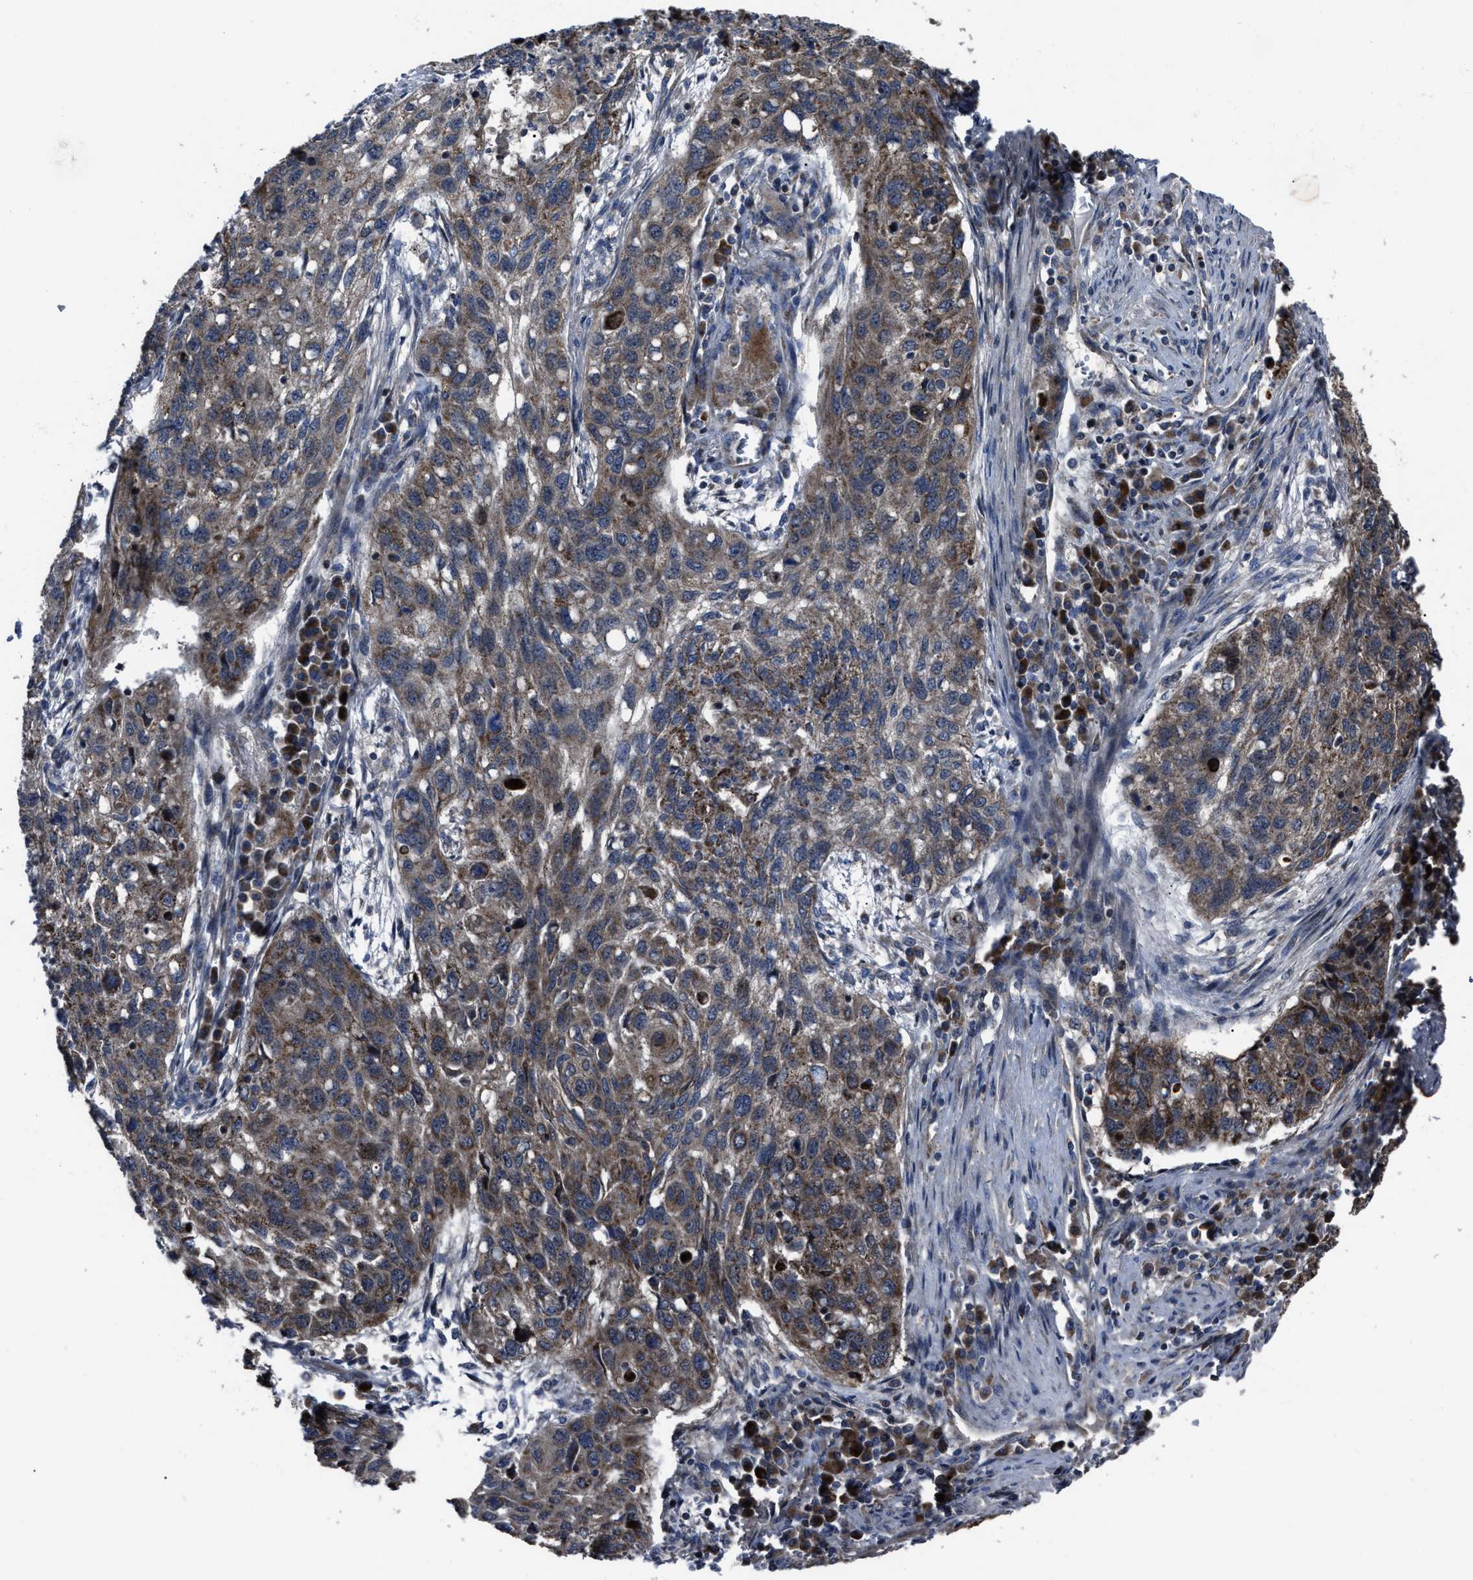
{"staining": {"intensity": "moderate", "quantity": ">75%", "location": "cytoplasmic/membranous"}, "tissue": "lung cancer", "cell_type": "Tumor cells", "image_type": "cancer", "snomed": [{"axis": "morphology", "description": "Squamous cell carcinoma, NOS"}, {"axis": "topography", "description": "Lung"}], "caption": "Tumor cells demonstrate moderate cytoplasmic/membranous positivity in approximately >75% of cells in lung cancer (squamous cell carcinoma). The staining was performed using DAB to visualize the protein expression in brown, while the nuclei were stained in blue with hematoxylin (Magnification: 20x).", "gene": "PASK", "patient": {"sex": "female", "age": 63}}